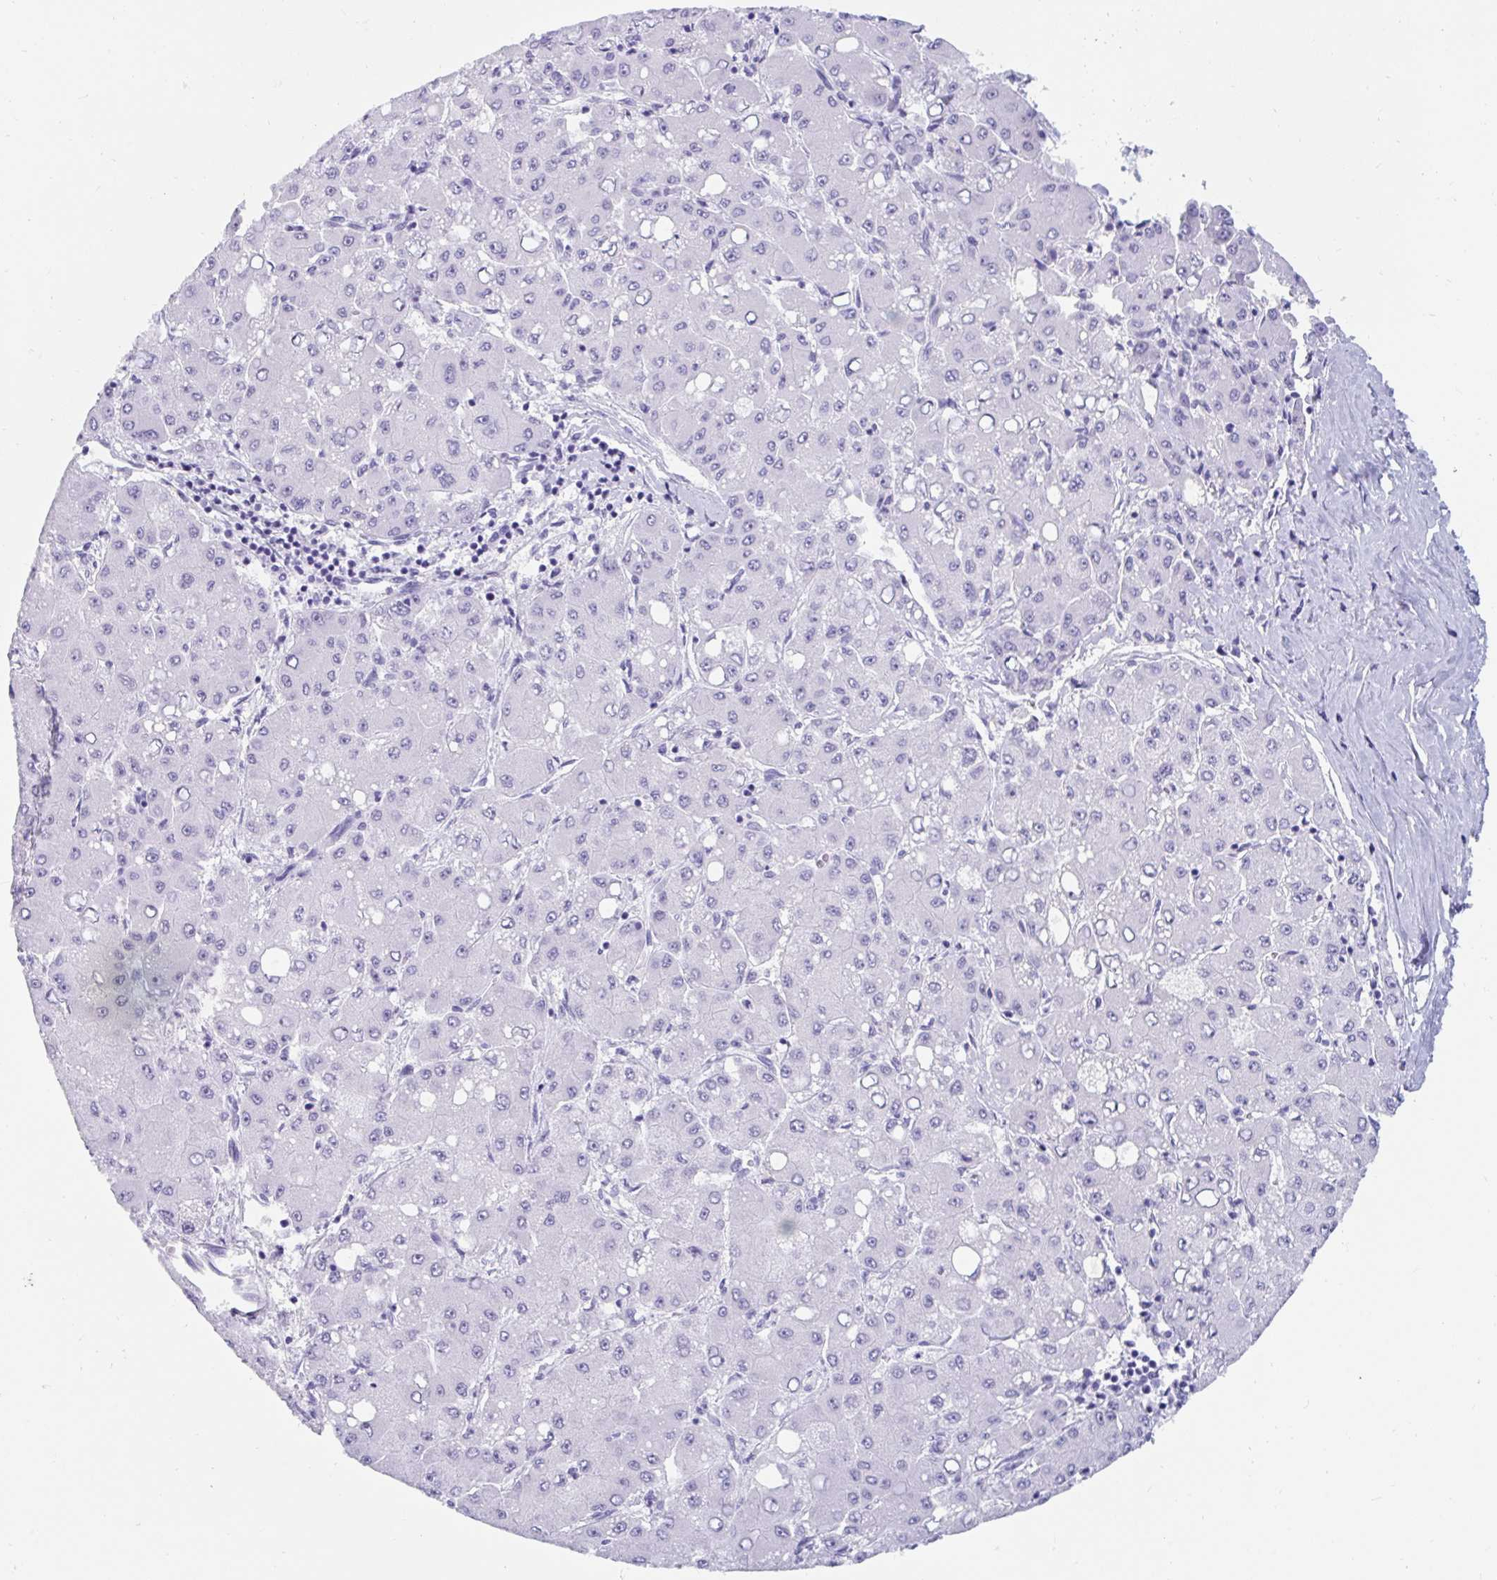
{"staining": {"intensity": "negative", "quantity": "none", "location": "none"}, "tissue": "liver cancer", "cell_type": "Tumor cells", "image_type": "cancer", "snomed": [{"axis": "morphology", "description": "Carcinoma, Hepatocellular, NOS"}, {"axis": "topography", "description": "Liver"}], "caption": "Immunohistochemical staining of liver hepatocellular carcinoma reveals no significant staining in tumor cells.", "gene": "GKN2", "patient": {"sex": "male", "age": 40}}